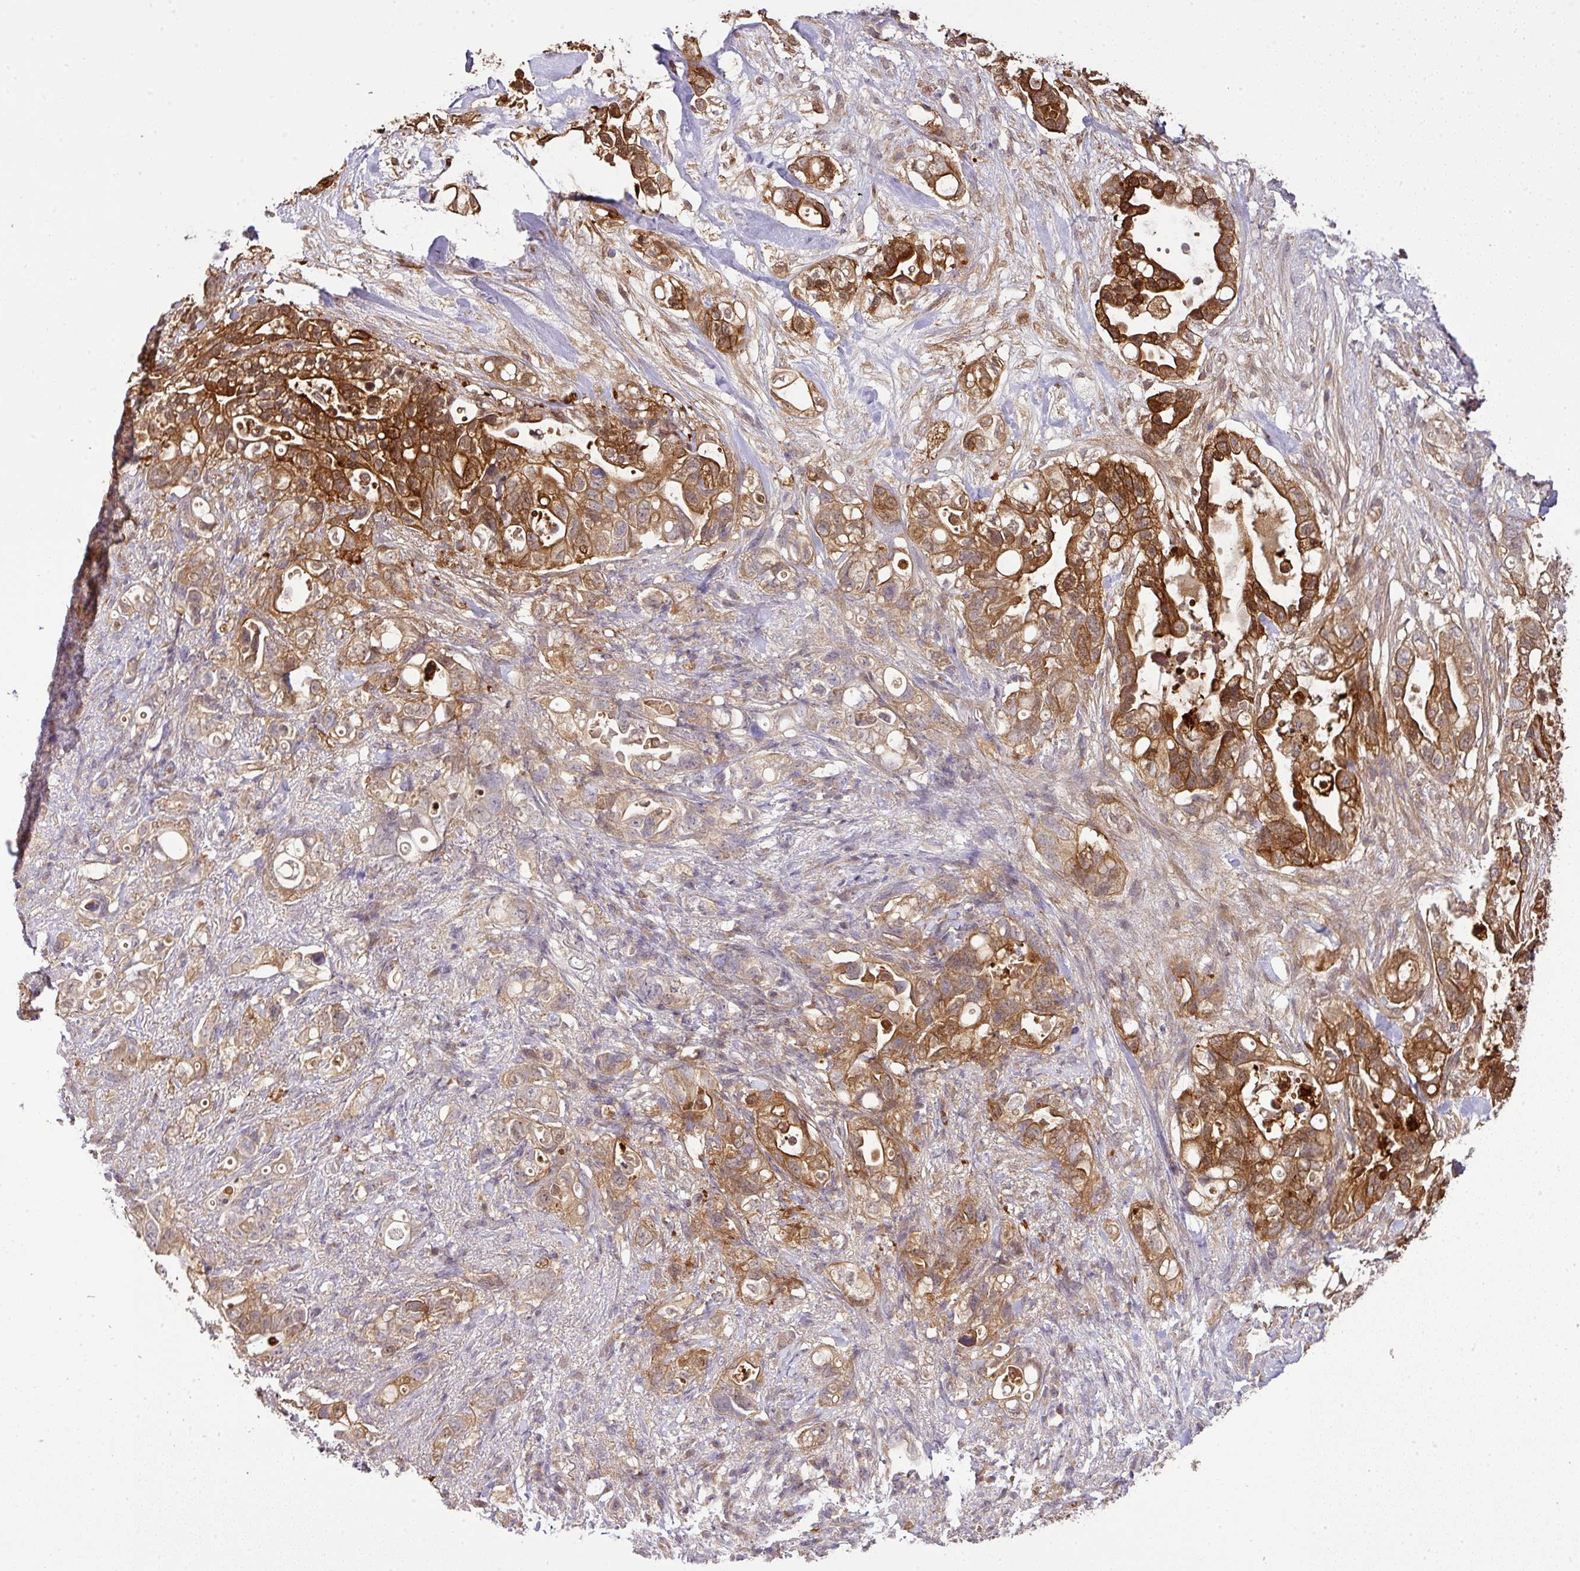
{"staining": {"intensity": "strong", "quantity": "25%-75%", "location": "cytoplasmic/membranous"}, "tissue": "pancreatic cancer", "cell_type": "Tumor cells", "image_type": "cancer", "snomed": [{"axis": "morphology", "description": "Adenocarcinoma, NOS"}, {"axis": "topography", "description": "Pancreas"}], "caption": "Strong cytoplasmic/membranous protein staining is appreciated in approximately 25%-75% of tumor cells in pancreatic adenocarcinoma. The protein is stained brown, and the nuclei are stained in blue (DAB IHC with brightfield microscopy, high magnification).", "gene": "TMEM107", "patient": {"sex": "female", "age": 72}}